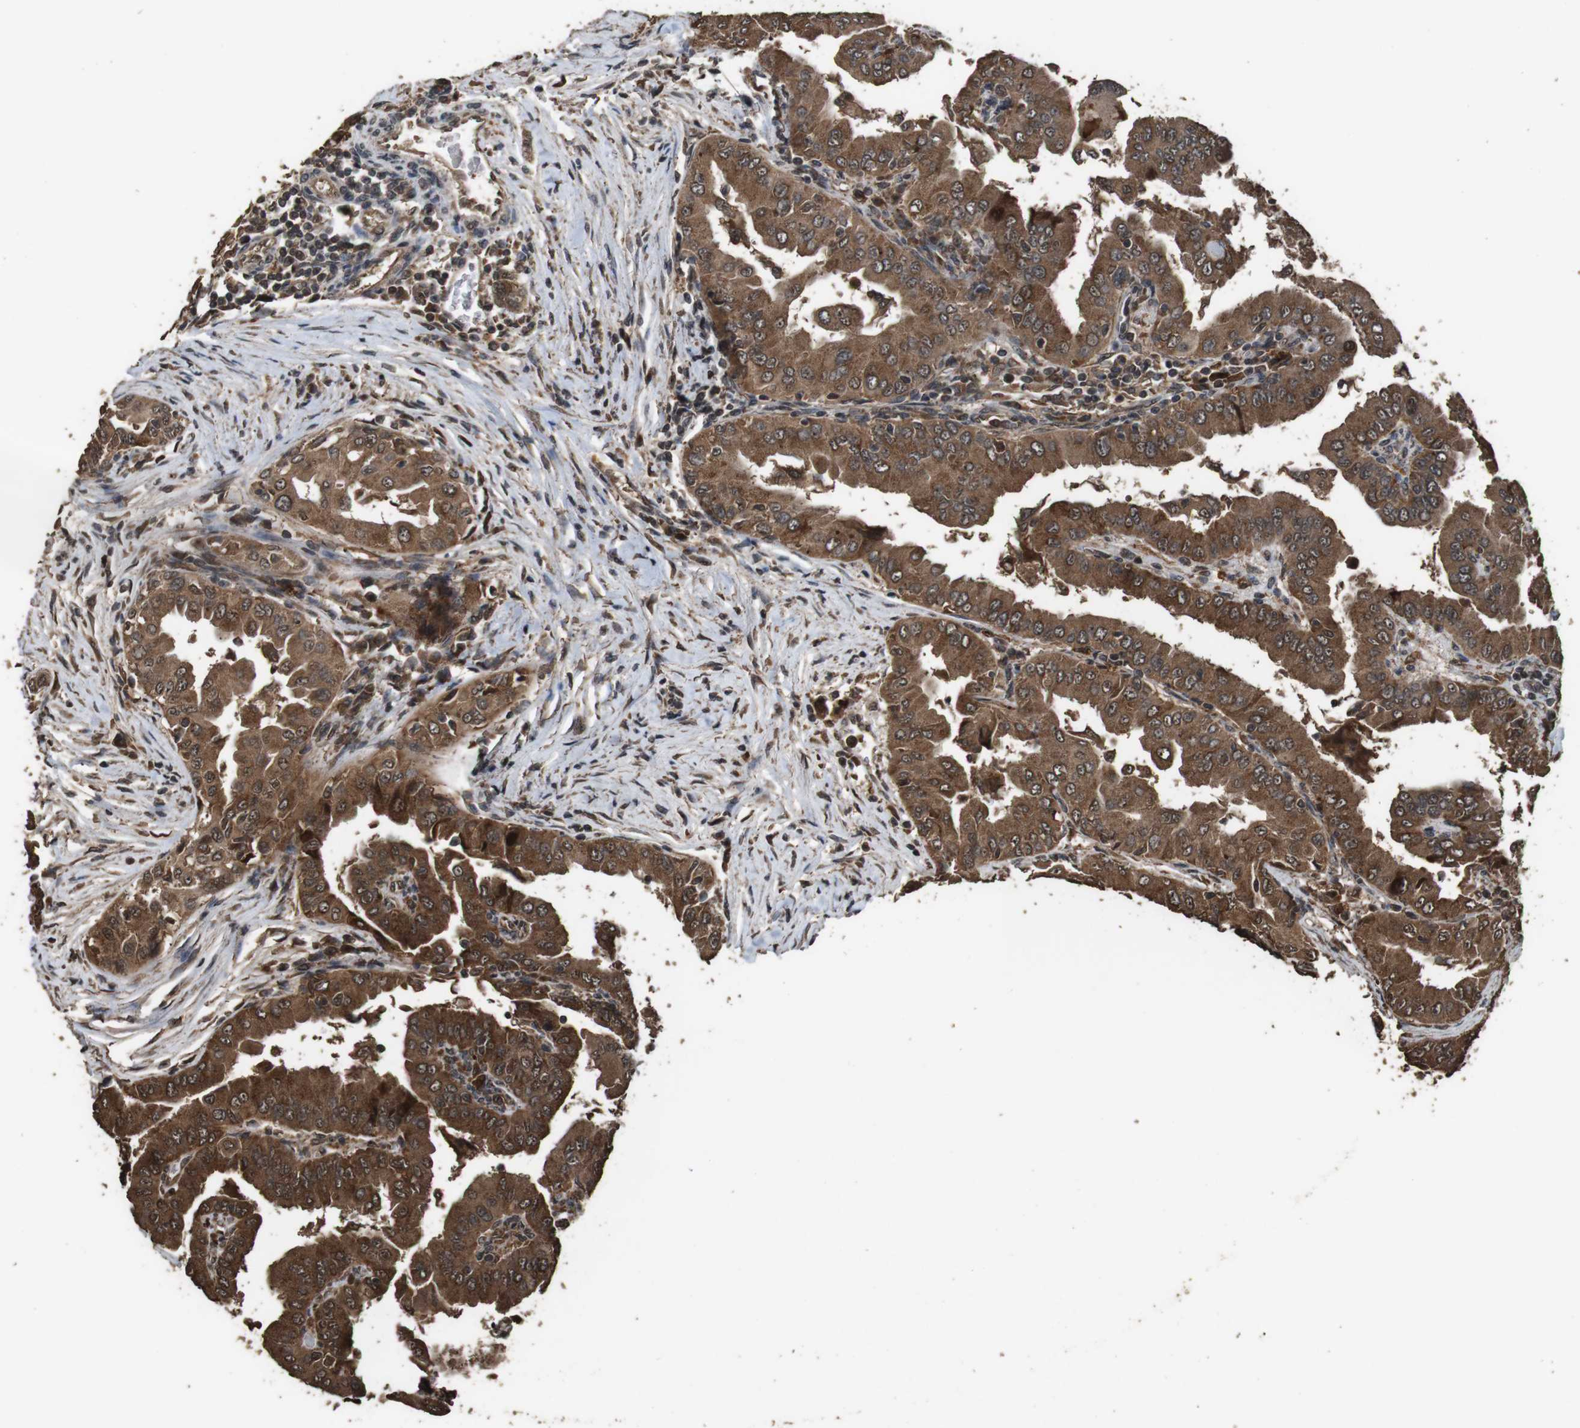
{"staining": {"intensity": "strong", "quantity": ">75%", "location": "cytoplasmic/membranous"}, "tissue": "thyroid cancer", "cell_type": "Tumor cells", "image_type": "cancer", "snomed": [{"axis": "morphology", "description": "Papillary adenocarcinoma, NOS"}, {"axis": "topography", "description": "Thyroid gland"}], "caption": "Immunohistochemical staining of thyroid cancer (papillary adenocarcinoma) demonstrates high levels of strong cytoplasmic/membranous positivity in approximately >75% of tumor cells. (DAB (3,3'-diaminobenzidine) IHC with brightfield microscopy, high magnification).", "gene": "RRAS2", "patient": {"sex": "male", "age": 33}}